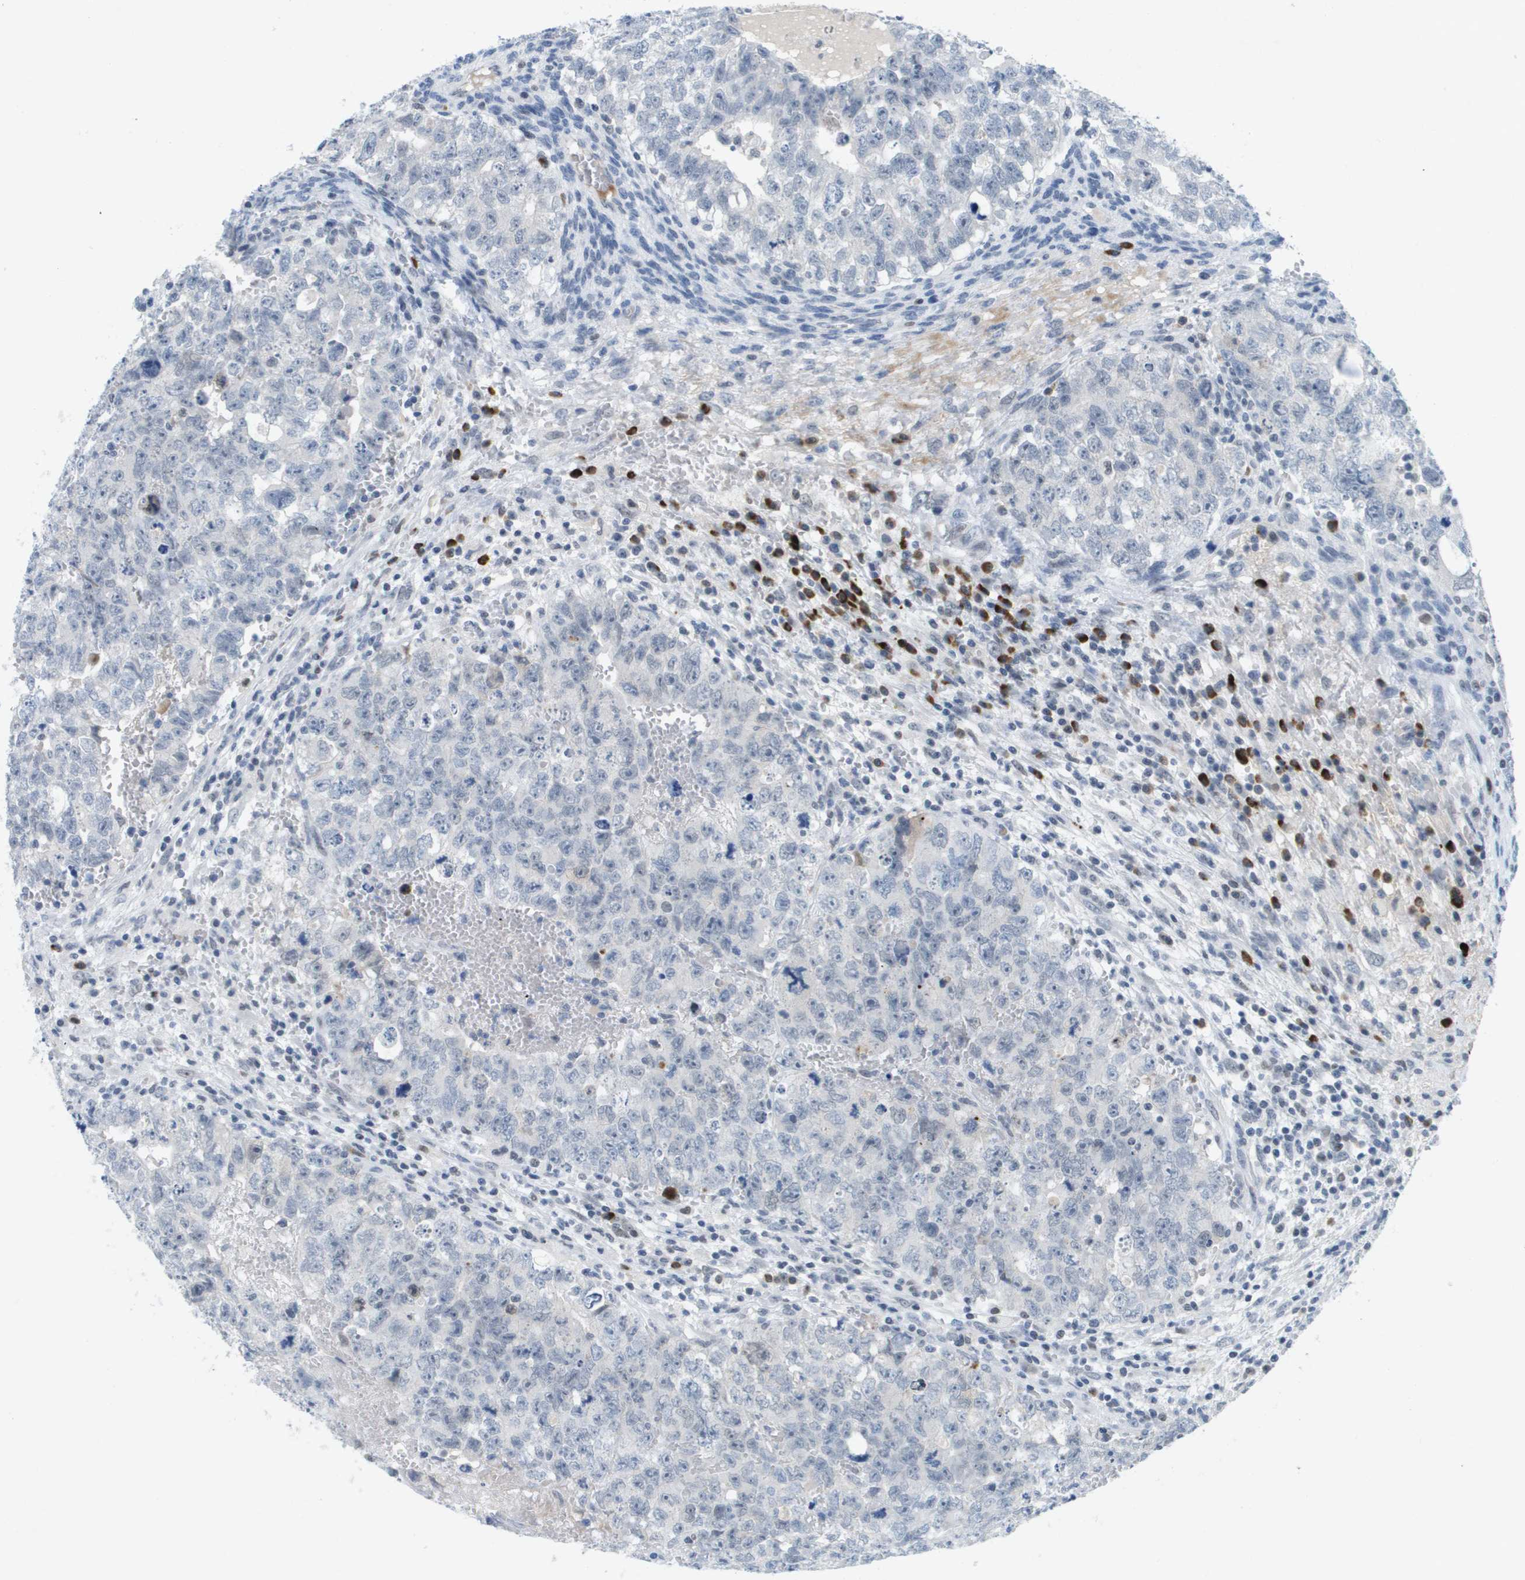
{"staining": {"intensity": "negative", "quantity": "none", "location": "none"}, "tissue": "testis cancer", "cell_type": "Tumor cells", "image_type": "cancer", "snomed": [{"axis": "morphology", "description": "Seminoma, NOS"}, {"axis": "morphology", "description": "Carcinoma, Embryonal, NOS"}, {"axis": "topography", "description": "Testis"}], "caption": "A micrograph of human embryonal carcinoma (testis) is negative for staining in tumor cells.", "gene": "TP53RK", "patient": {"sex": "male", "age": 38}}